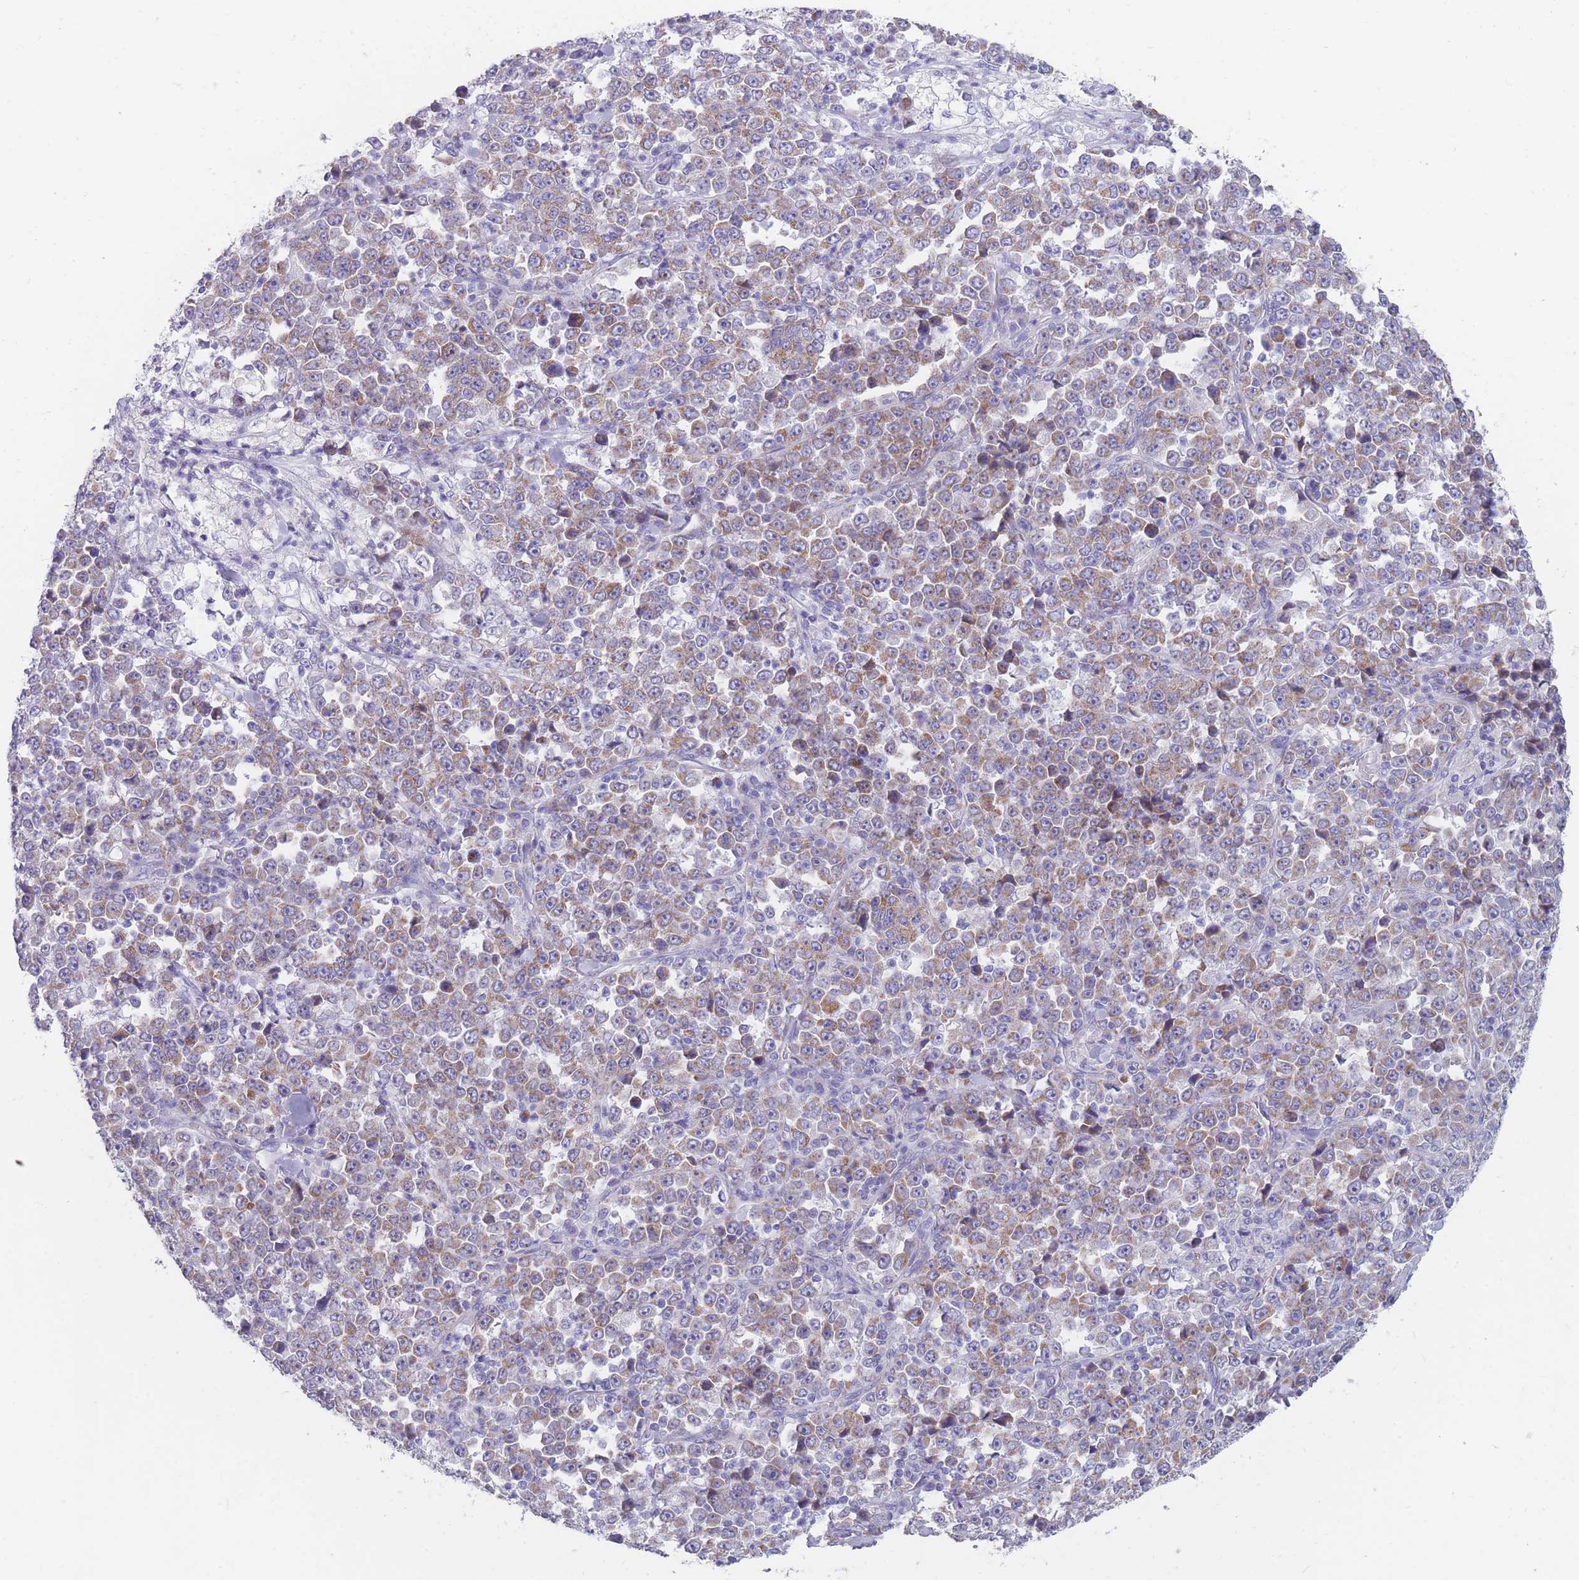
{"staining": {"intensity": "moderate", "quantity": ">75%", "location": "cytoplasmic/membranous"}, "tissue": "stomach cancer", "cell_type": "Tumor cells", "image_type": "cancer", "snomed": [{"axis": "morphology", "description": "Normal tissue, NOS"}, {"axis": "morphology", "description": "Adenocarcinoma, NOS"}, {"axis": "topography", "description": "Stomach, upper"}, {"axis": "topography", "description": "Stomach"}], "caption": "Immunohistochemistry (IHC) of human adenocarcinoma (stomach) exhibits medium levels of moderate cytoplasmic/membranous staining in about >75% of tumor cells.", "gene": "MRPS14", "patient": {"sex": "male", "age": 59}}